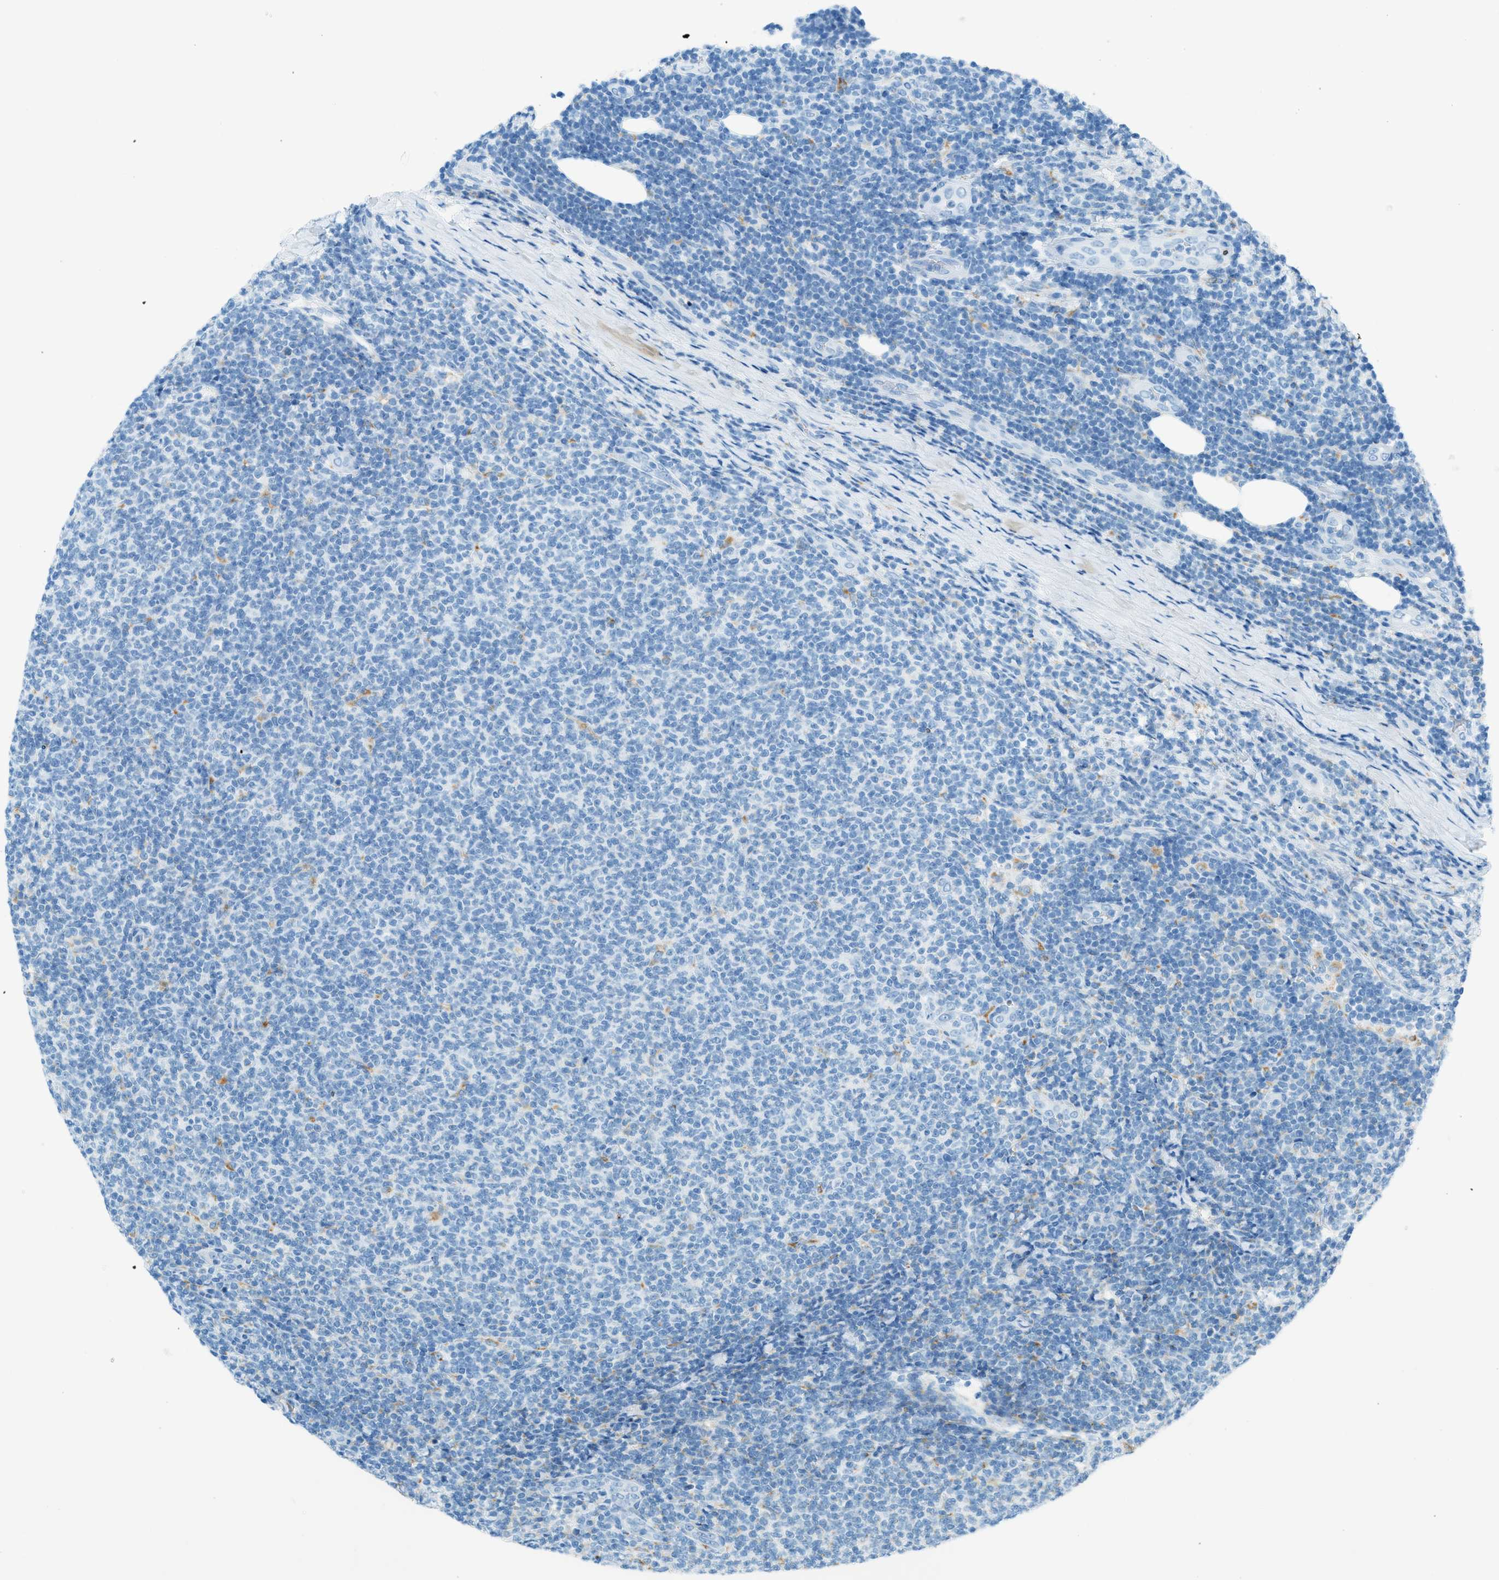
{"staining": {"intensity": "negative", "quantity": "none", "location": "none"}, "tissue": "lymphoma", "cell_type": "Tumor cells", "image_type": "cancer", "snomed": [{"axis": "morphology", "description": "Malignant lymphoma, non-Hodgkin's type, Low grade"}, {"axis": "topography", "description": "Lymph node"}], "caption": "An immunohistochemistry histopathology image of lymphoma is shown. There is no staining in tumor cells of lymphoma. (IHC, brightfield microscopy, high magnification).", "gene": "C21orf62", "patient": {"sex": "male", "age": 66}}